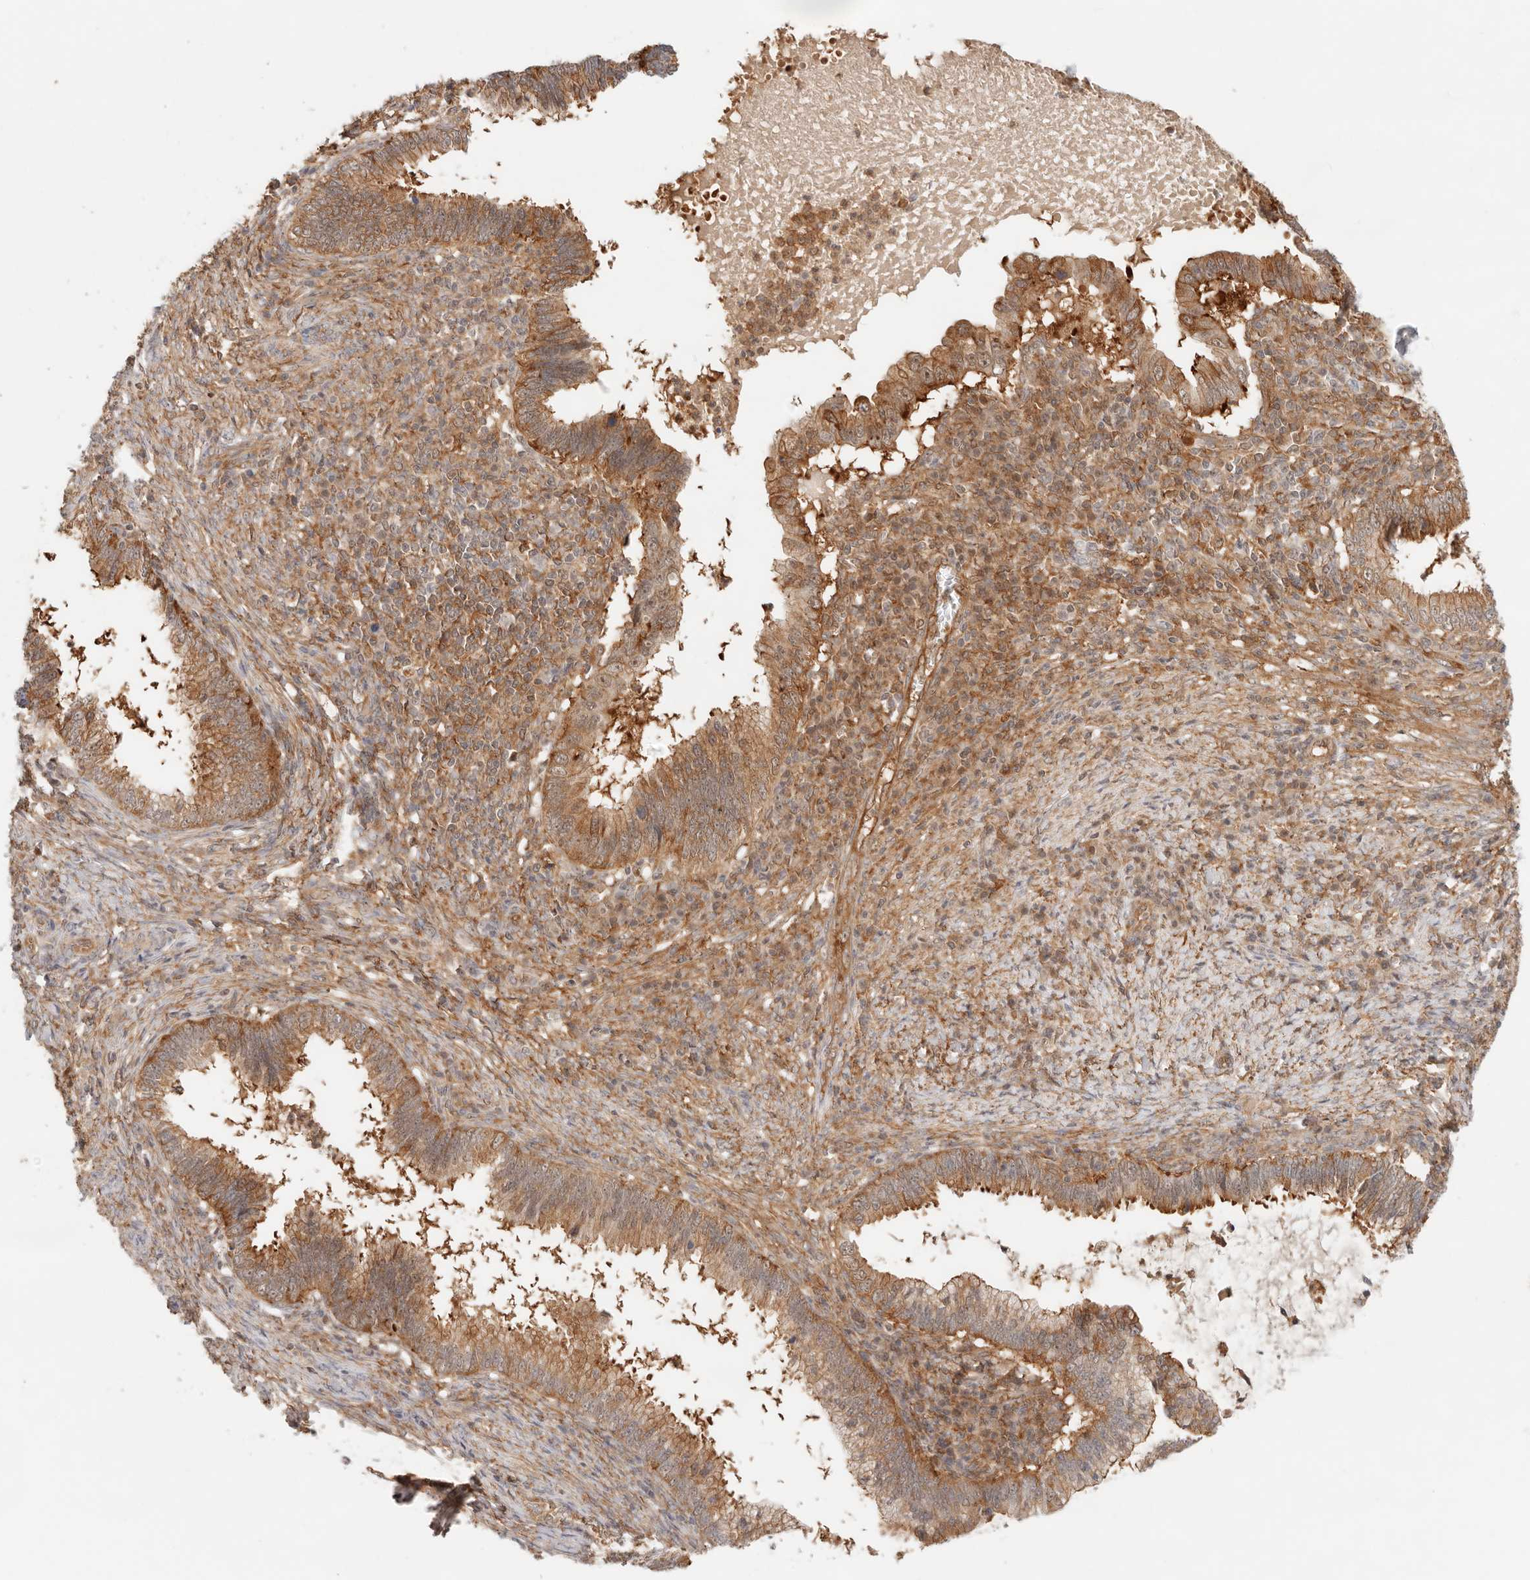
{"staining": {"intensity": "moderate", "quantity": ">75%", "location": "cytoplasmic/membranous"}, "tissue": "cervical cancer", "cell_type": "Tumor cells", "image_type": "cancer", "snomed": [{"axis": "morphology", "description": "Adenocarcinoma, NOS"}, {"axis": "topography", "description": "Cervix"}], "caption": "Tumor cells display medium levels of moderate cytoplasmic/membranous expression in approximately >75% of cells in human cervical adenocarcinoma. Nuclei are stained in blue.", "gene": "HEXD", "patient": {"sex": "female", "age": 36}}